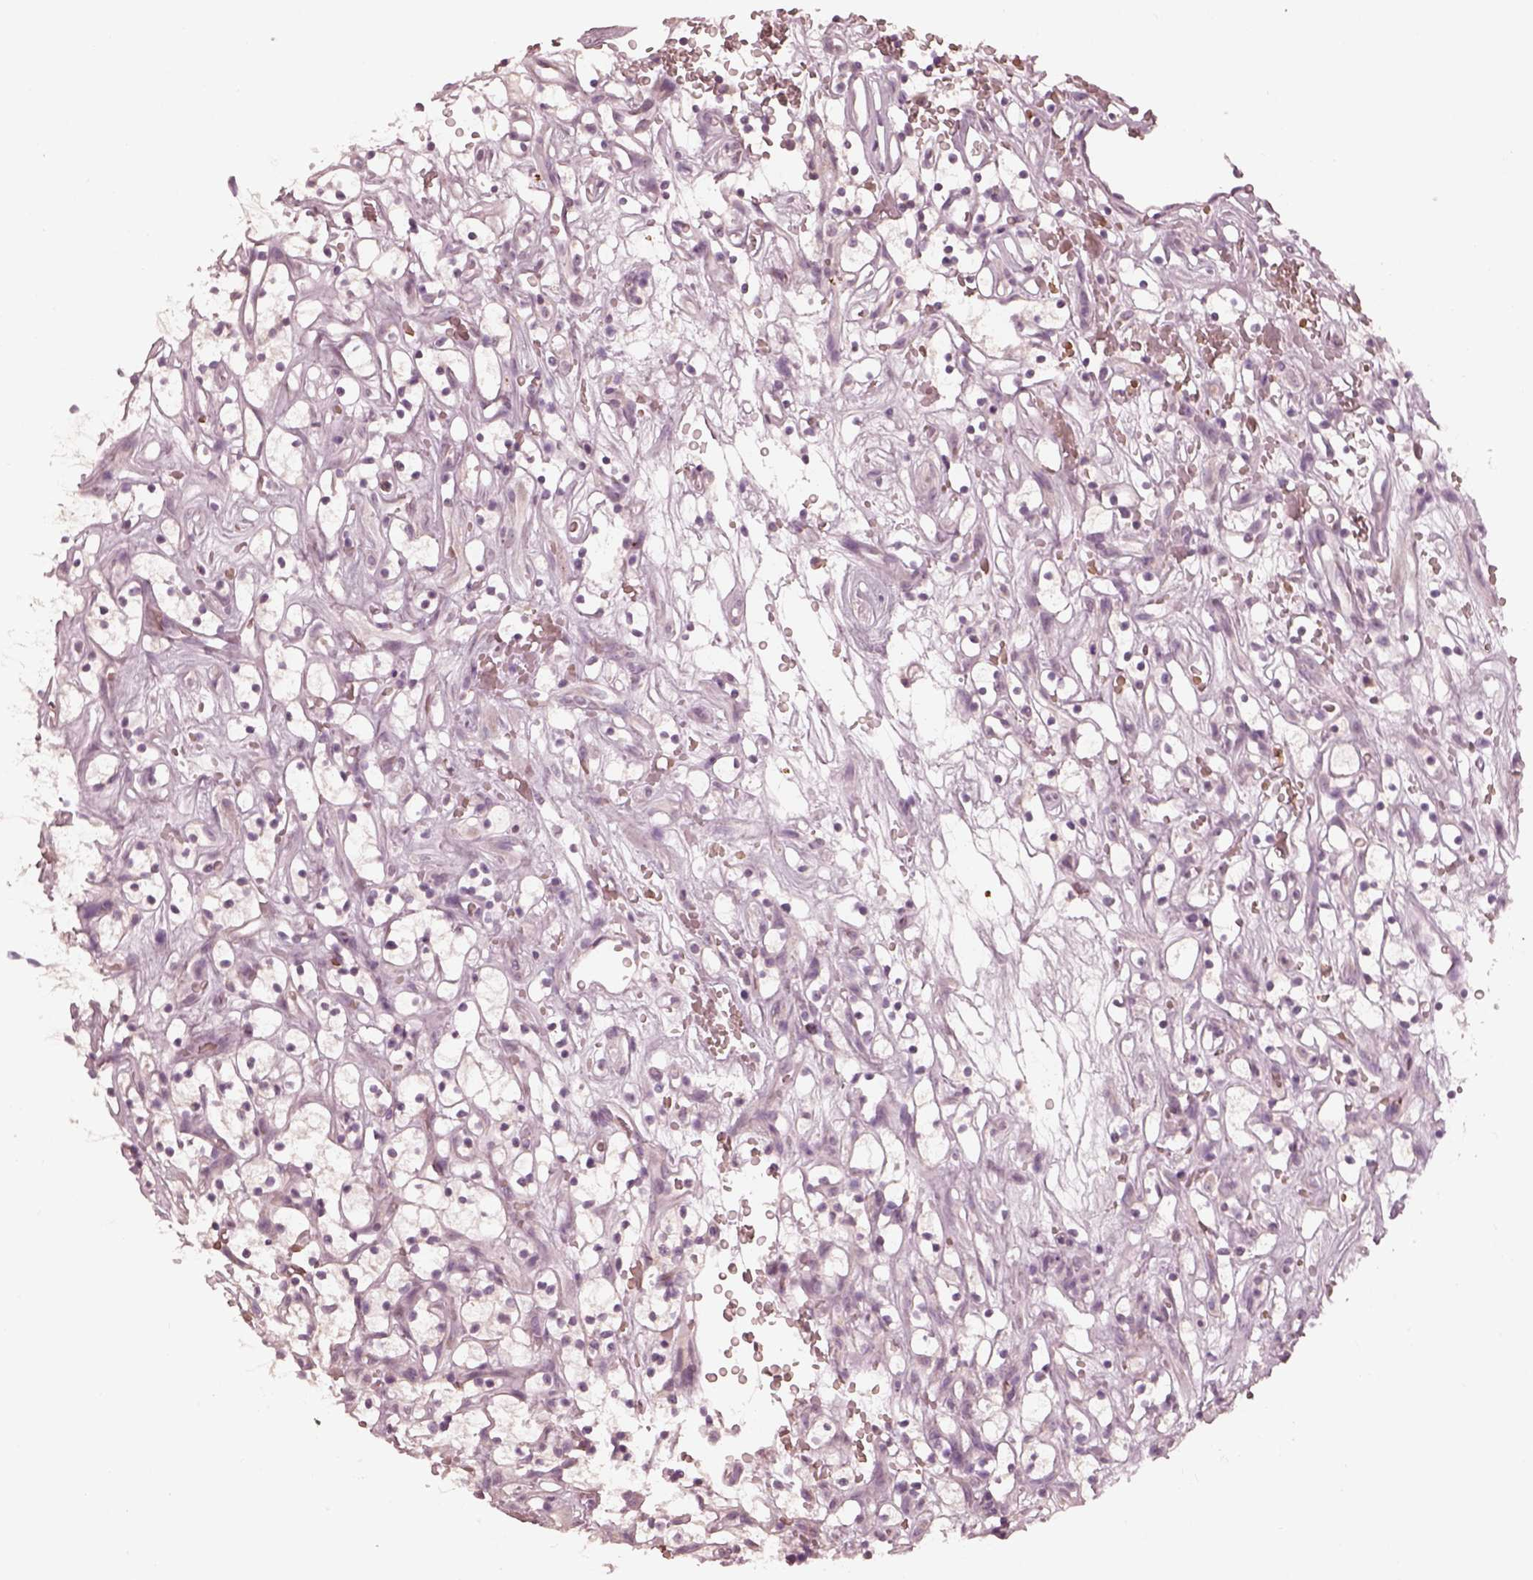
{"staining": {"intensity": "negative", "quantity": "none", "location": "none"}, "tissue": "renal cancer", "cell_type": "Tumor cells", "image_type": "cancer", "snomed": [{"axis": "morphology", "description": "Adenocarcinoma, NOS"}, {"axis": "topography", "description": "Kidney"}], "caption": "Renal adenocarcinoma was stained to show a protein in brown. There is no significant expression in tumor cells.", "gene": "ANKLE1", "patient": {"sex": "female", "age": 64}}